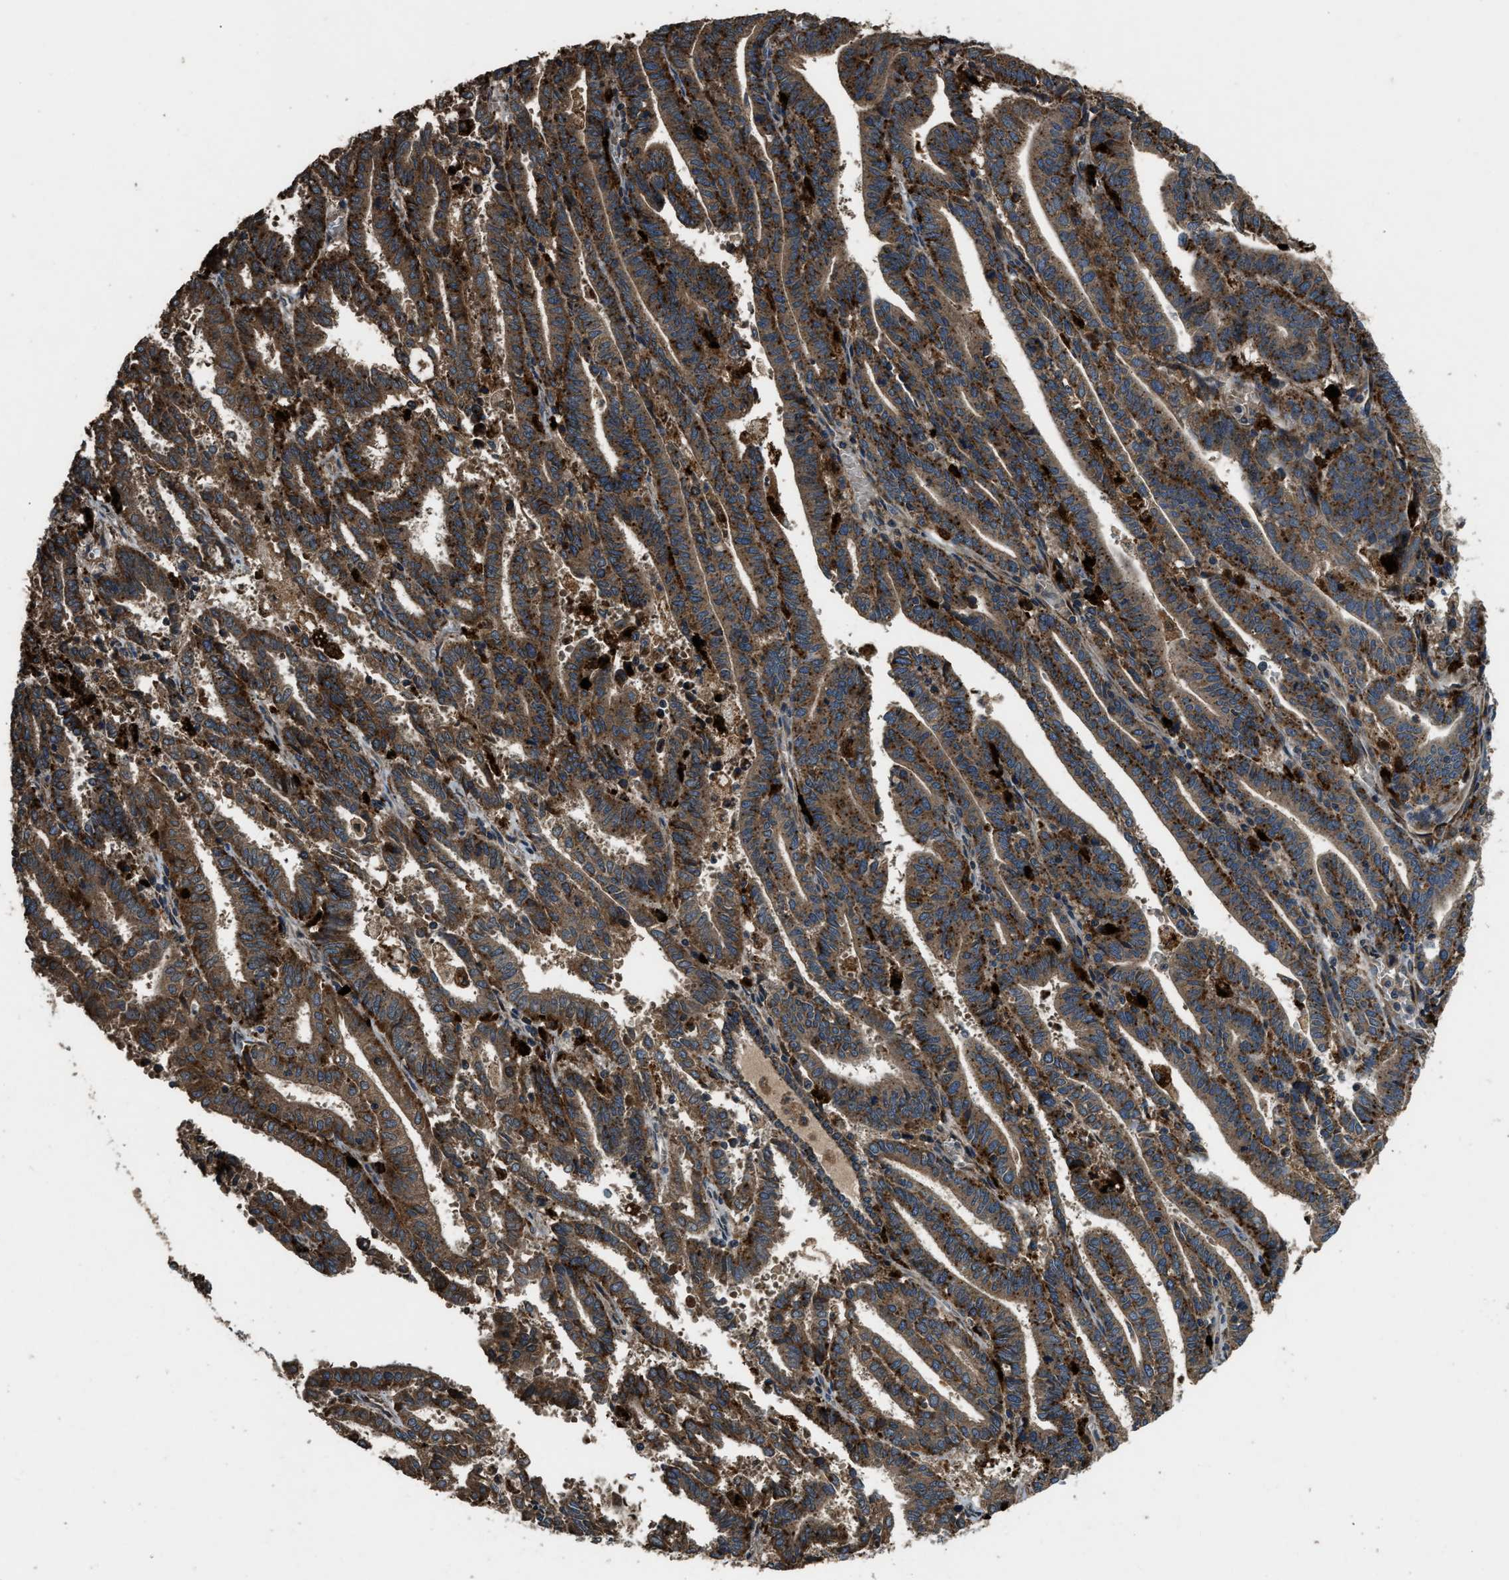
{"staining": {"intensity": "strong", "quantity": ">75%", "location": "cytoplasmic/membranous"}, "tissue": "endometrial cancer", "cell_type": "Tumor cells", "image_type": "cancer", "snomed": [{"axis": "morphology", "description": "Adenocarcinoma, NOS"}, {"axis": "topography", "description": "Uterus"}], "caption": "High-magnification brightfield microscopy of adenocarcinoma (endometrial) stained with DAB (brown) and counterstained with hematoxylin (blue). tumor cells exhibit strong cytoplasmic/membranous expression is seen in about>75% of cells.", "gene": "GGH", "patient": {"sex": "female", "age": 83}}